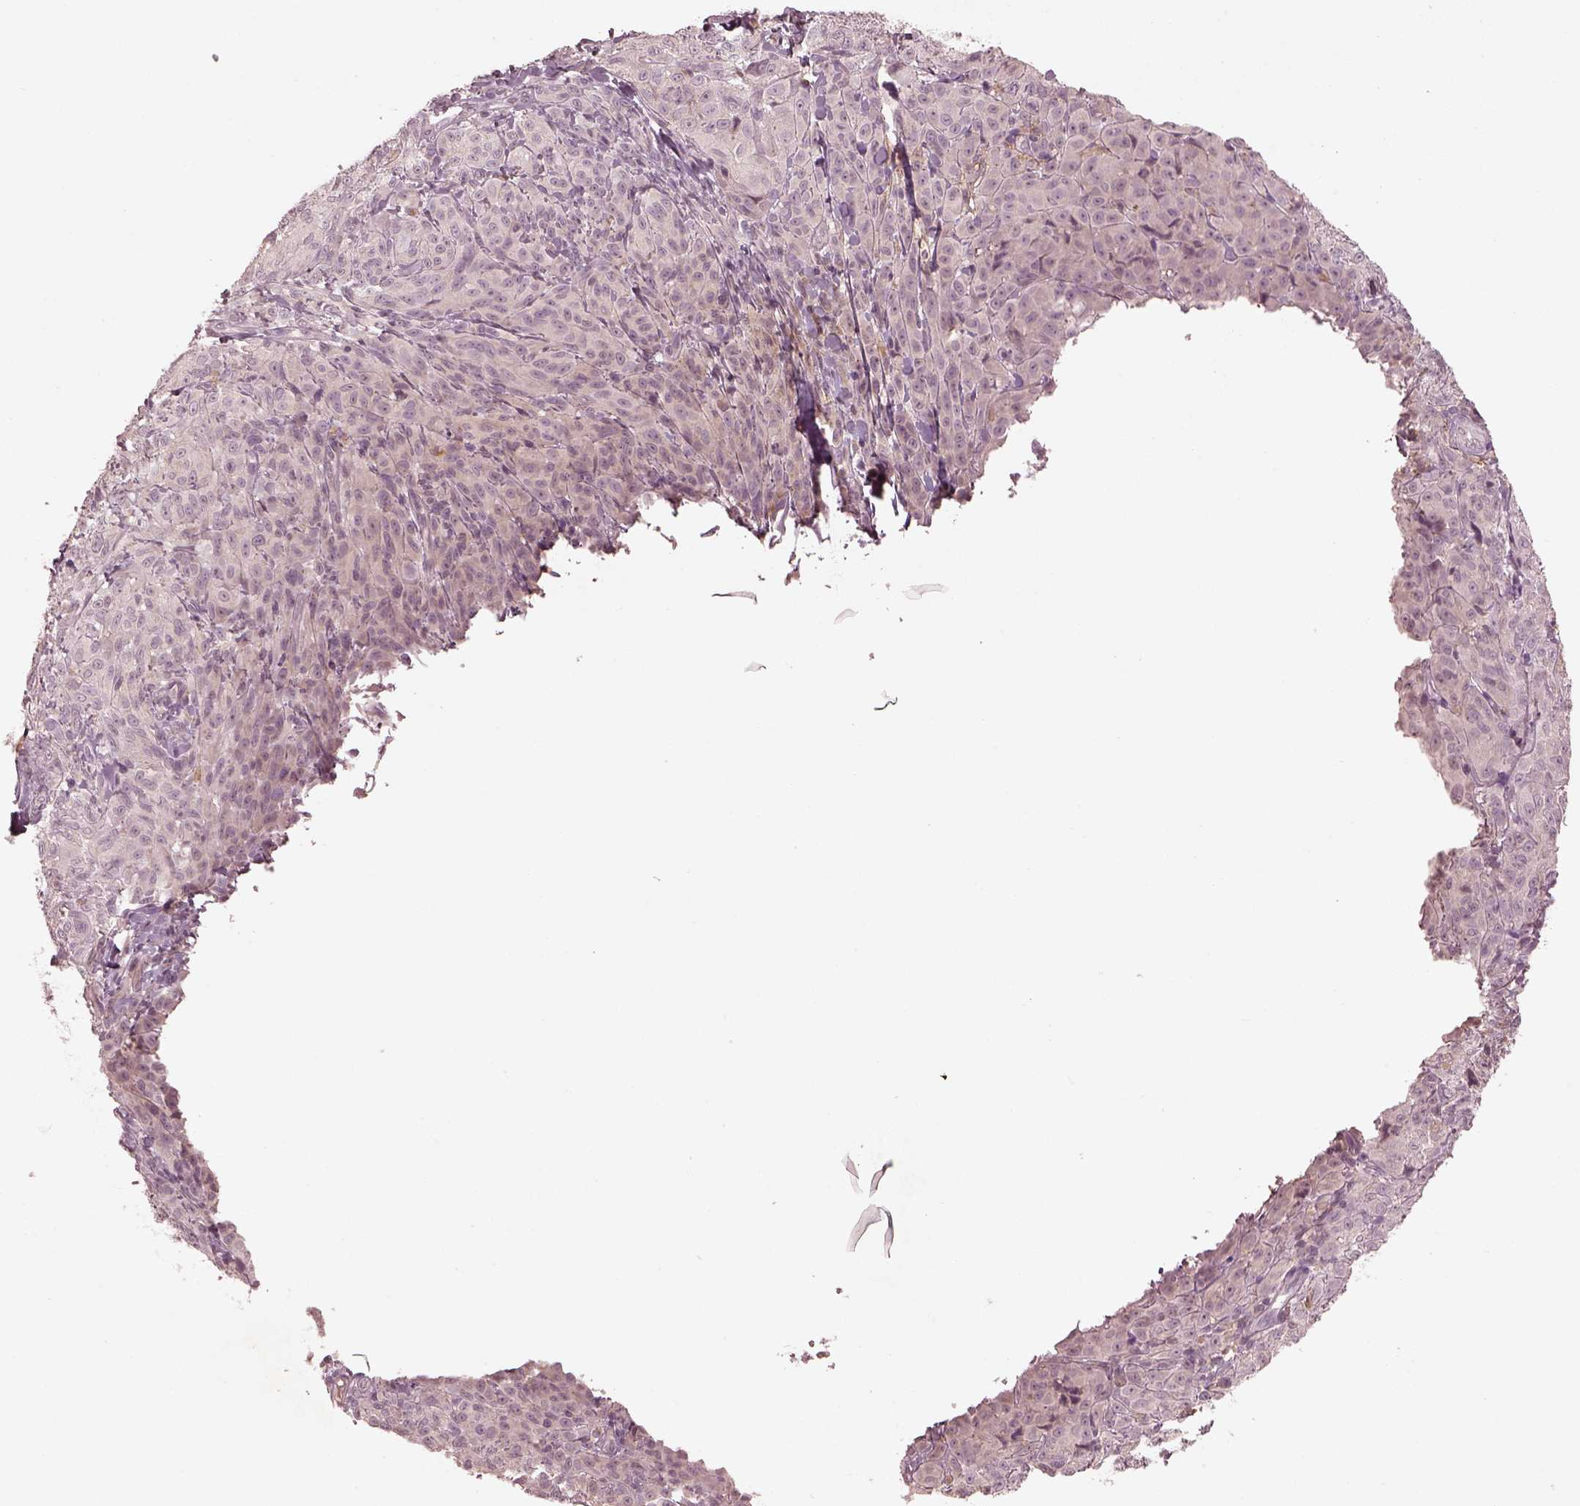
{"staining": {"intensity": "negative", "quantity": "none", "location": "none"}, "tissue": "melanoma", "cell_type": "Tumor cells", "image_type": "cancer", "snomed": [{"axis": "morphology", "description": "Malignant melanoma, NOS"}, {"axis": "topography", "description": "Skin"}], "caption": "There is no significant positivity in tumor cells of melanoma.", "gene": "VWA5B1", "patient": {"sex": "male", "age": 89}}